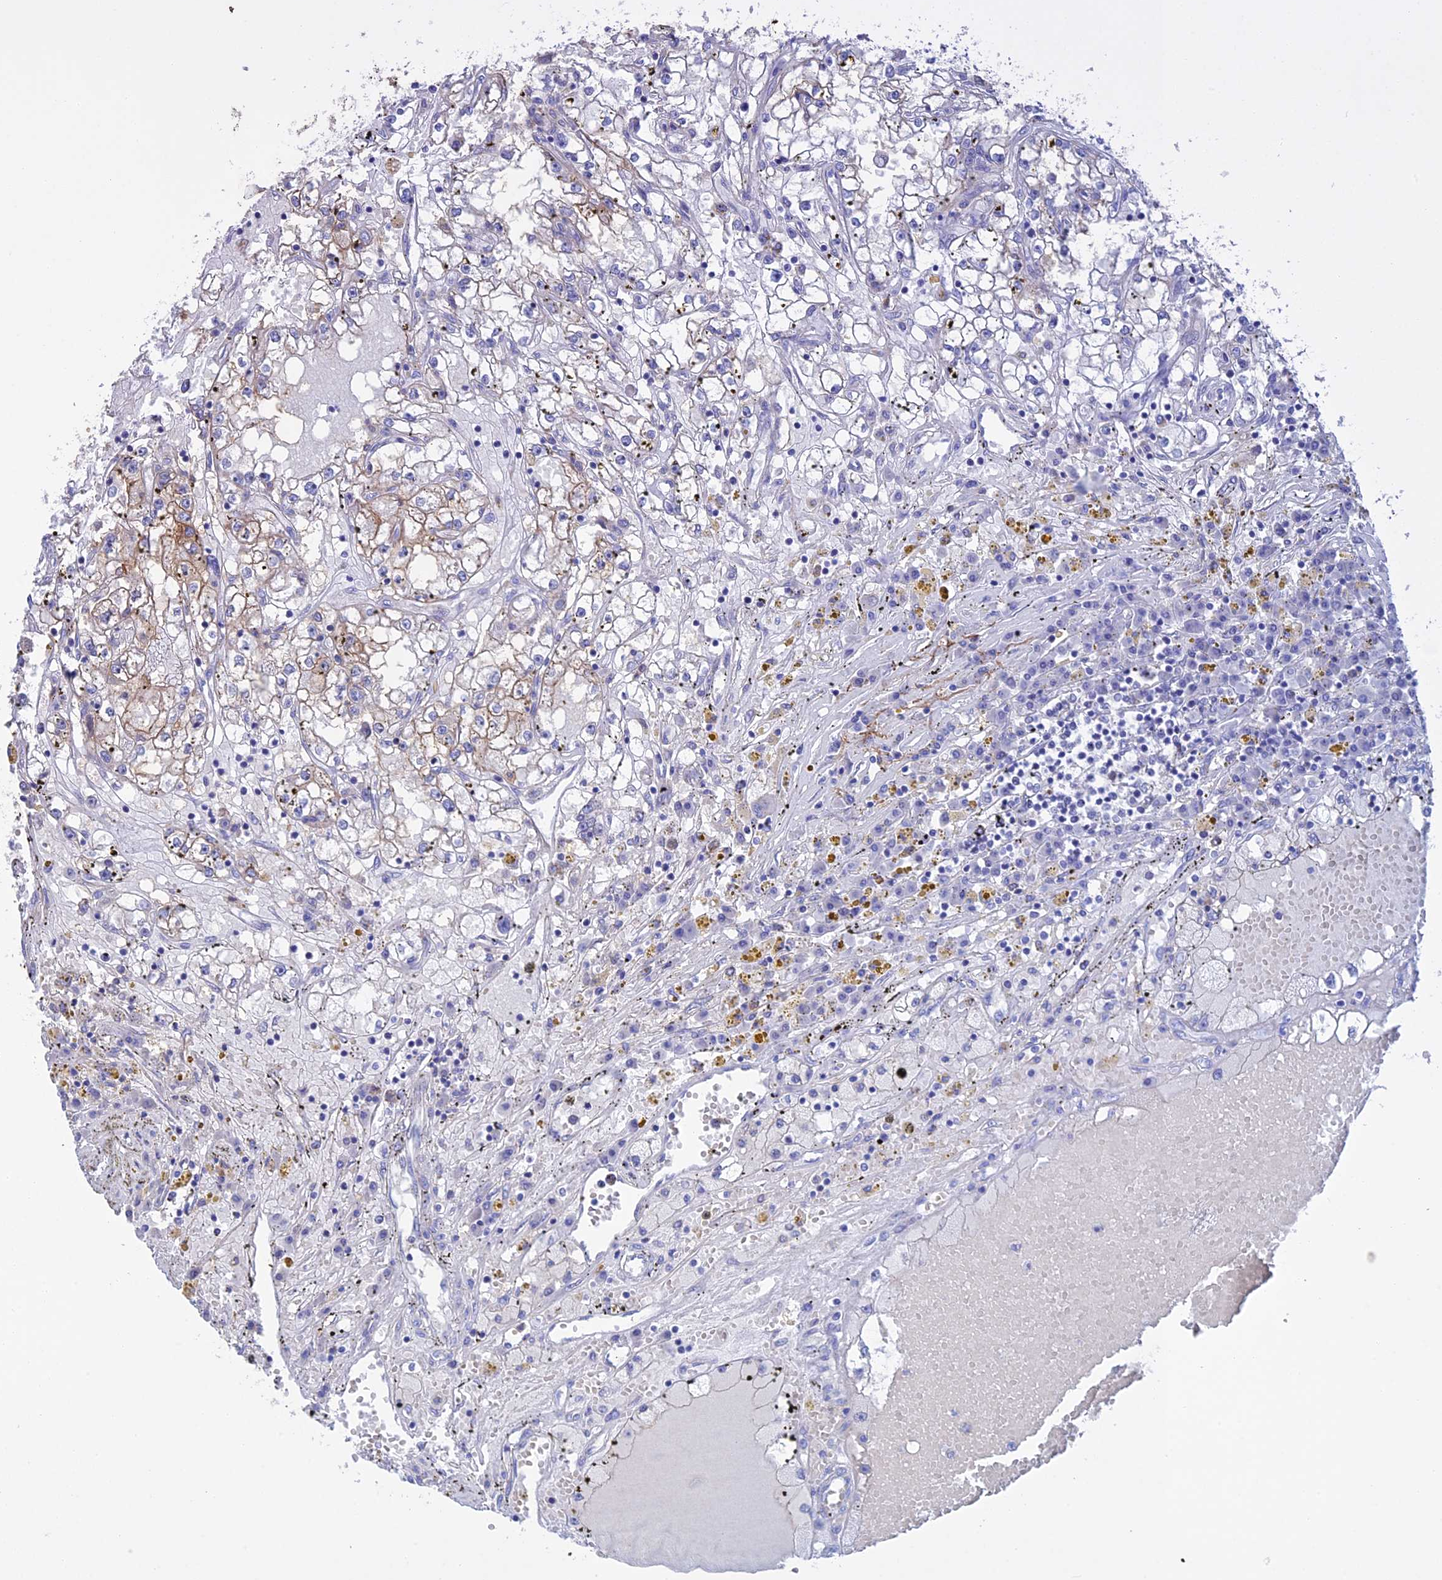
{"staining": {"intensity": "weak", "quantity": "<25%", "location": "cytoplasmic/membranous"}, "tissue": "renal cancer", "cell_type": "Tumor cells", "image_type": "cancer", "snomed": [{"axis": "morphology", "description": "Adenocarcinoma, NOS"}, {"axis": "topography", "description": "Kidney"}], "caption": "High magnification brightfield microscopy of renal adenocarcinoma stained with DAB (3,3'-diaminobenzidine) (brown) and counterstained with hematoxylin (blue): tumor cells show no significant expression. Nuclei are stained in blue.", "gene": "SLC2A6", "patient": {"sex": "male", "age": 56}}